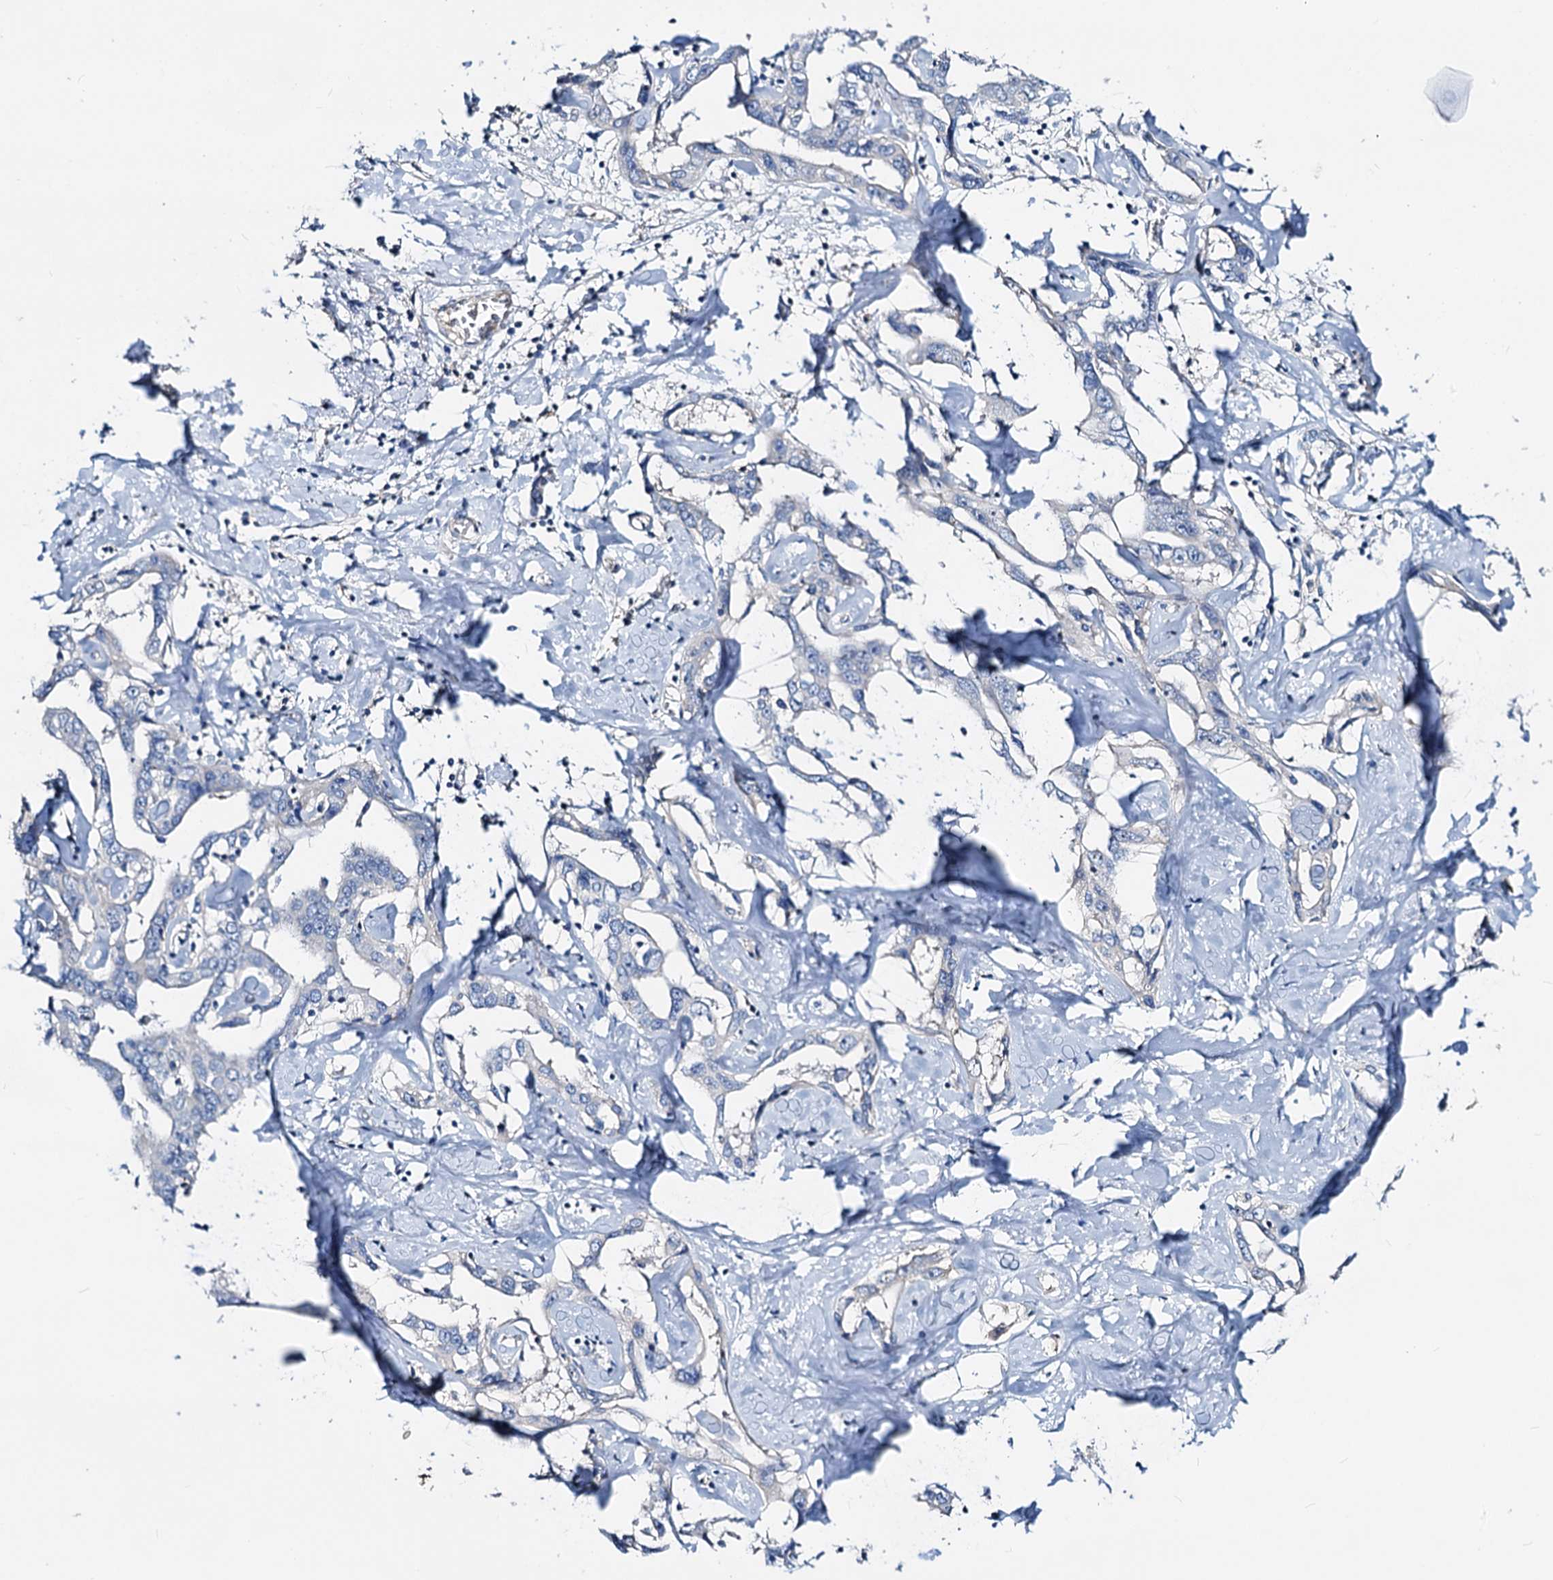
{"staining": {"intensity": "negative", "quantity": "none", "location": "none"}, "tissue": "liver cancer", "cell_type": "Tumor cells", "image_type": "cancer", "snomed": [{"axis": "morphology", "description": "Cholangiocarcinoma"}, {"axis": "topography", "description": "Liver"}], "caption": "An immunohistochemistry (IHC) micrograph of liver cancer is shown. There is no staining in tumor cells of liver cancer.", "gene": "DYDC2", "patient": {"sex": "male", "age": 59}}